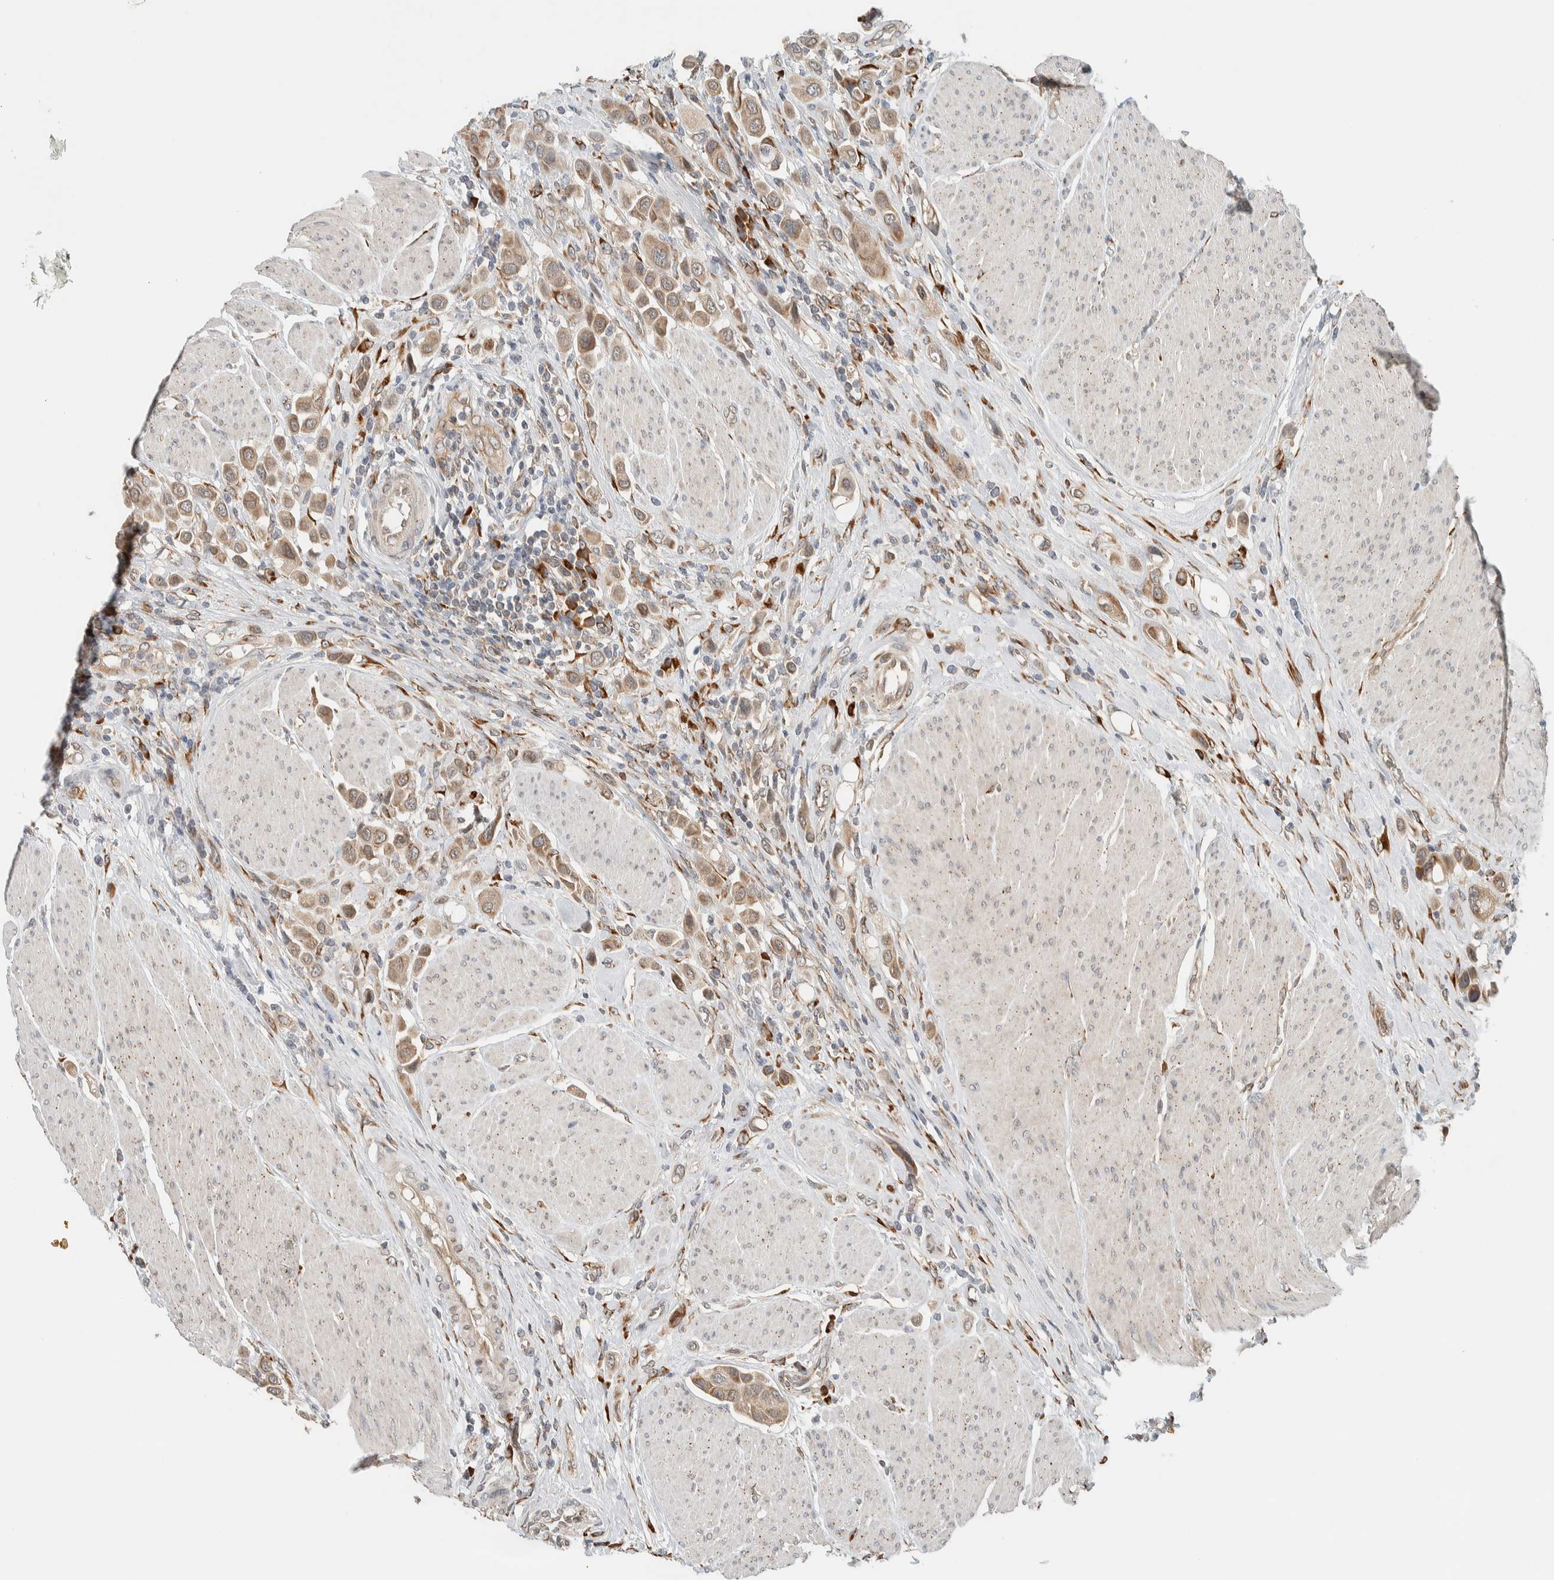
{"staining": {"intensity": "weak", "quantity": ">75%", "location": "cytoplasmic/membranous"}, "tissue": "urothelial cancer", "cell_type": "Tumor cells", "image_type": "cancer", "snomed": [{"axis": "morphology", "description": "Urothelial carcinoma, High grade"}, {"axis": "topography", "description": "Urinary bladder"}], "caption": "Protein staining exhibits weak cytoplasmic/membranous positivity in about >75% of tumor cells in high-grade urothelial carcinoma.", "gene": "CTBP2", "patient": {"sex": "male", "age": 50}}